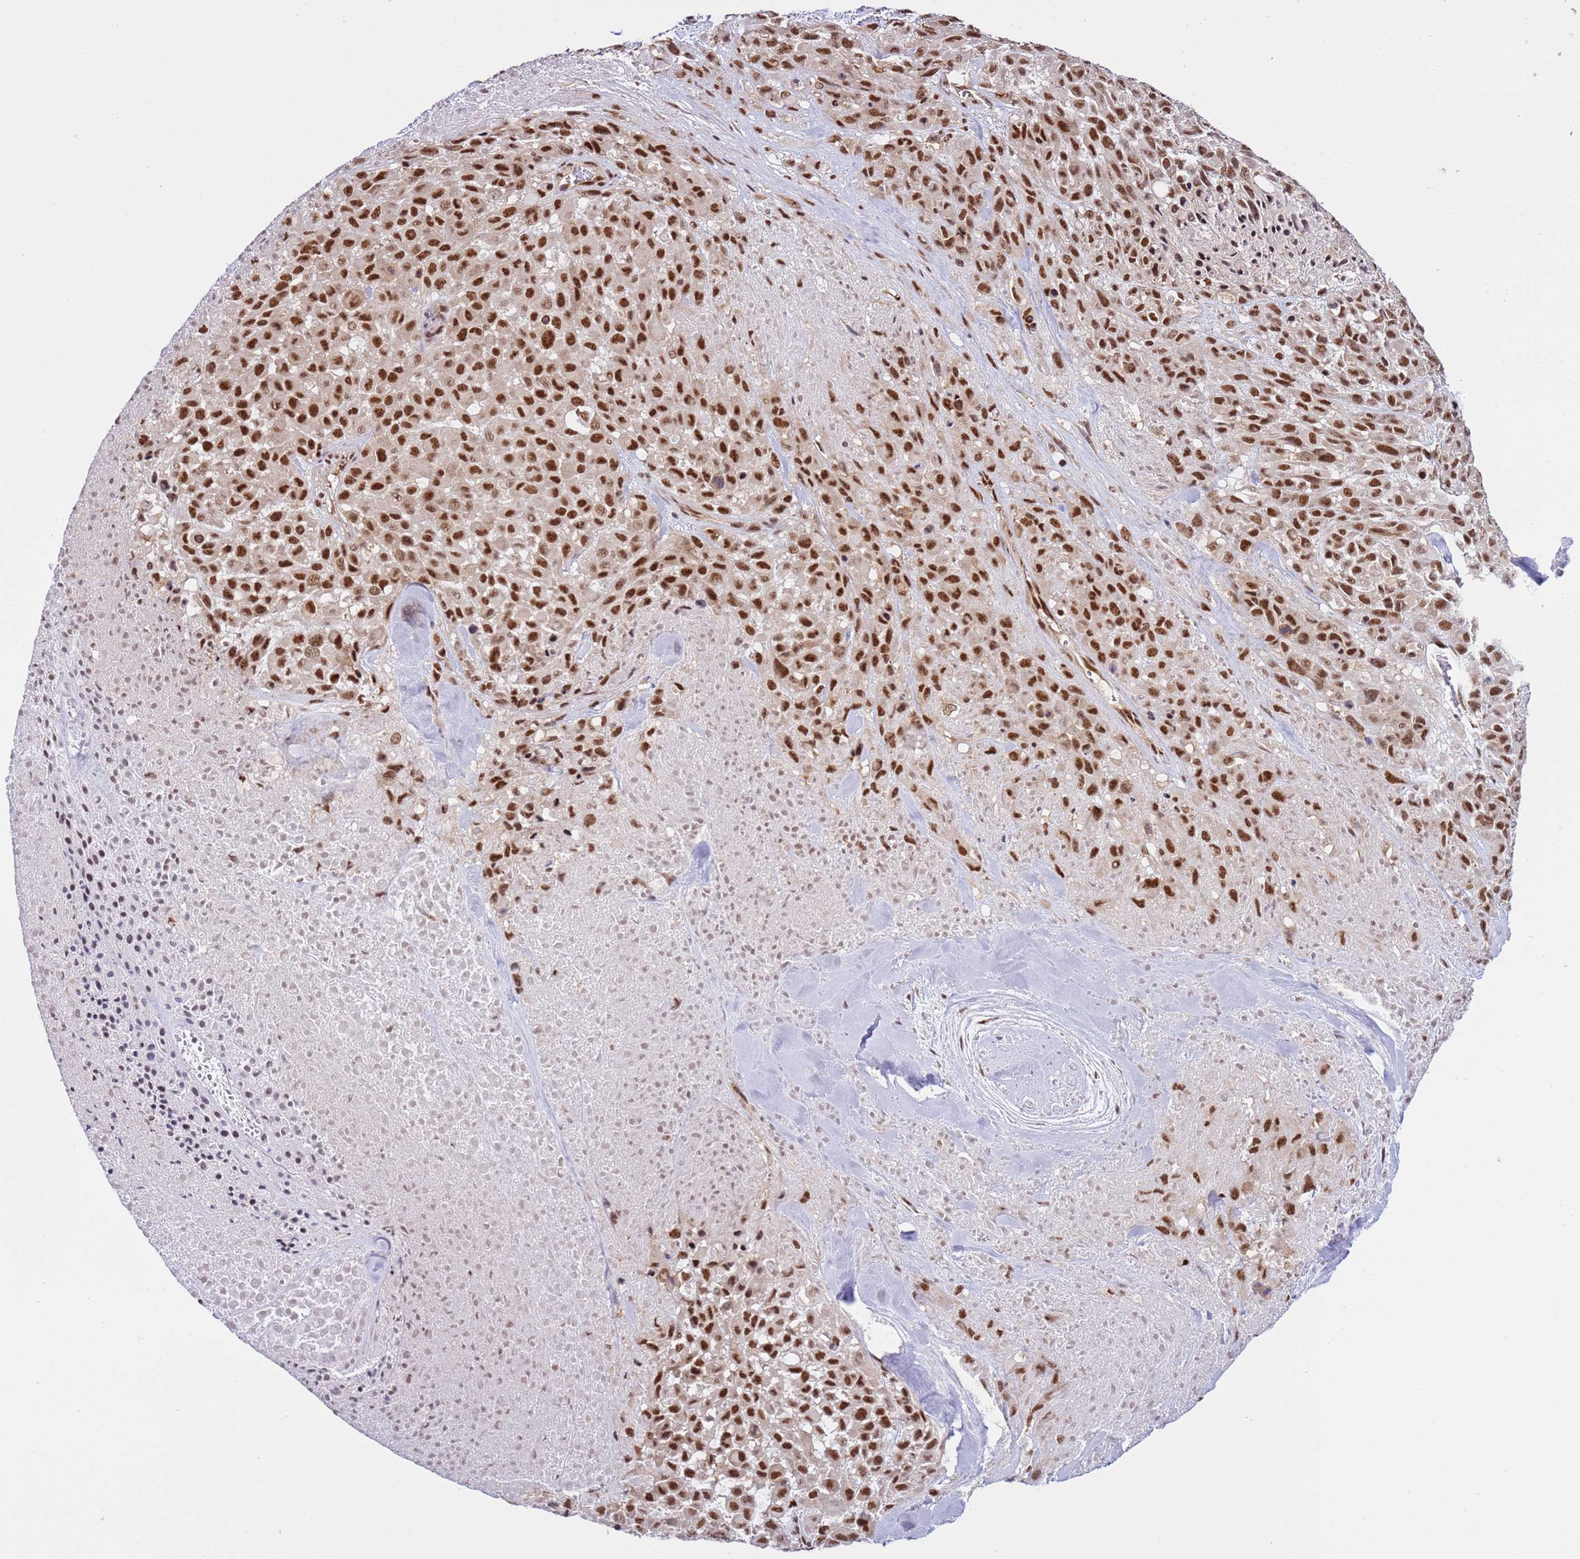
{"staining": {"intensity": "strong", "quantity": ">75%", "location": "nuclear"}, "tissue": "melanoma", "cell_type": "Tumor cells", "image_type": "cancer", "snomed": [{"axis": "morphology", "description": "Malignant melanoma, Metastatic site"}, {"axis": "topography", "description": "Skin"}], "caption": "Malignant melanoma (metastatic site) tissue reveals strong nuclear positivity in approximately >75% of tumor cells, visualized by immunohistochemistry.", "gene": "PRPF6", "patient": {"sex": "female", "age": 81}}